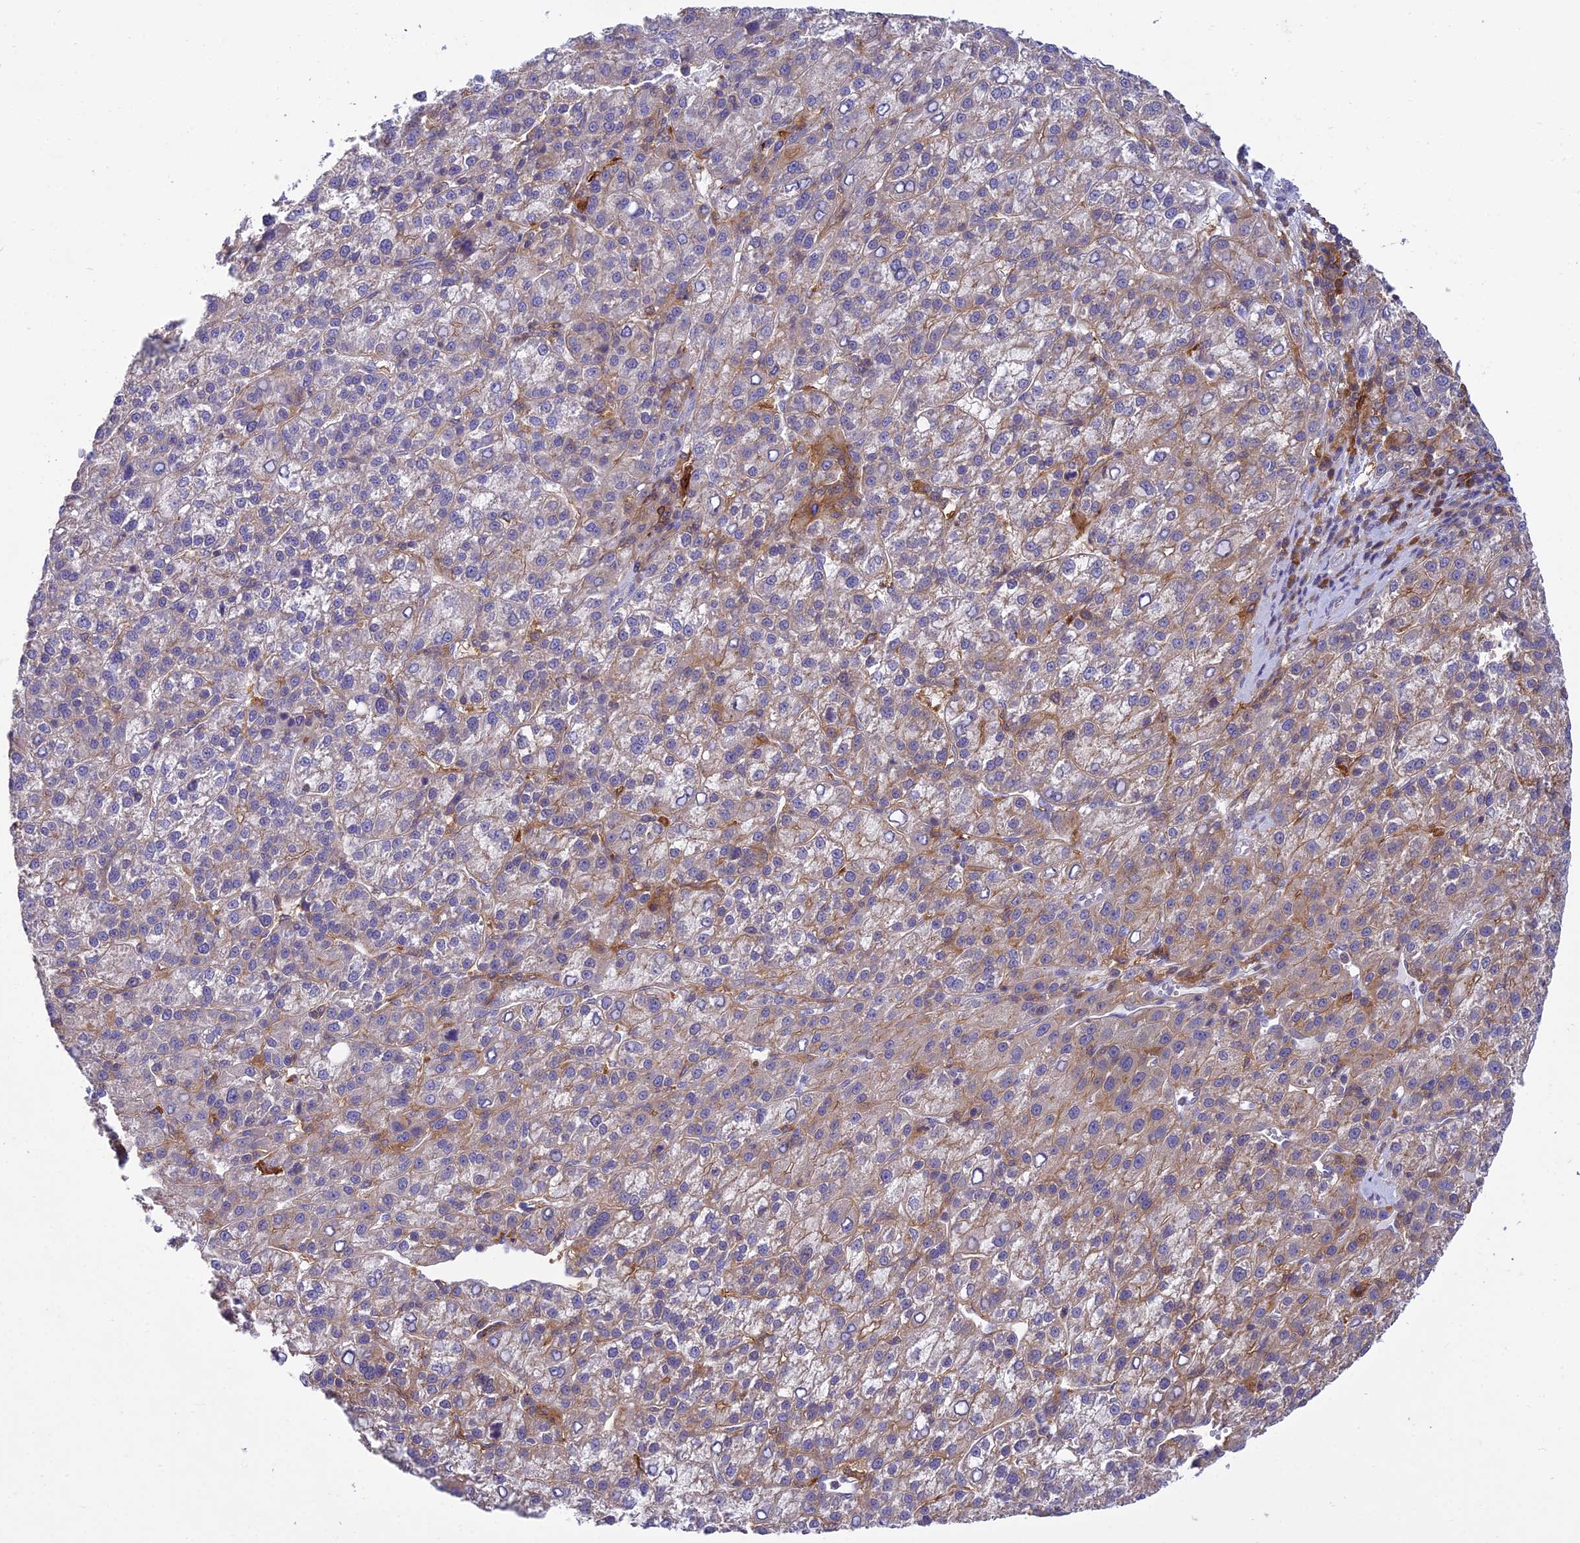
{"staining": {"intensity": "weak", "quantity": "25%-75%", "location": "cytoplasmic/membranous"}, "tissue": "liver cancer", "cell_type": "Tumor cells", "image_type": "cancer", "snomed": [{"axis": "morphology", "description": "Carcinoma, Hepatocellular, NOS"}, {"axis": "topography", "description": "Liver"}], "caption": "IHC histopathology image of liver cancer stained for a protein (brown), which exhibits low levels of weak cytoplasmic/membranous staining in approximately 25%-75% of tumor cells.", "gene": "UBE2G1", "patient": {"sex": "female", "age": 58}}